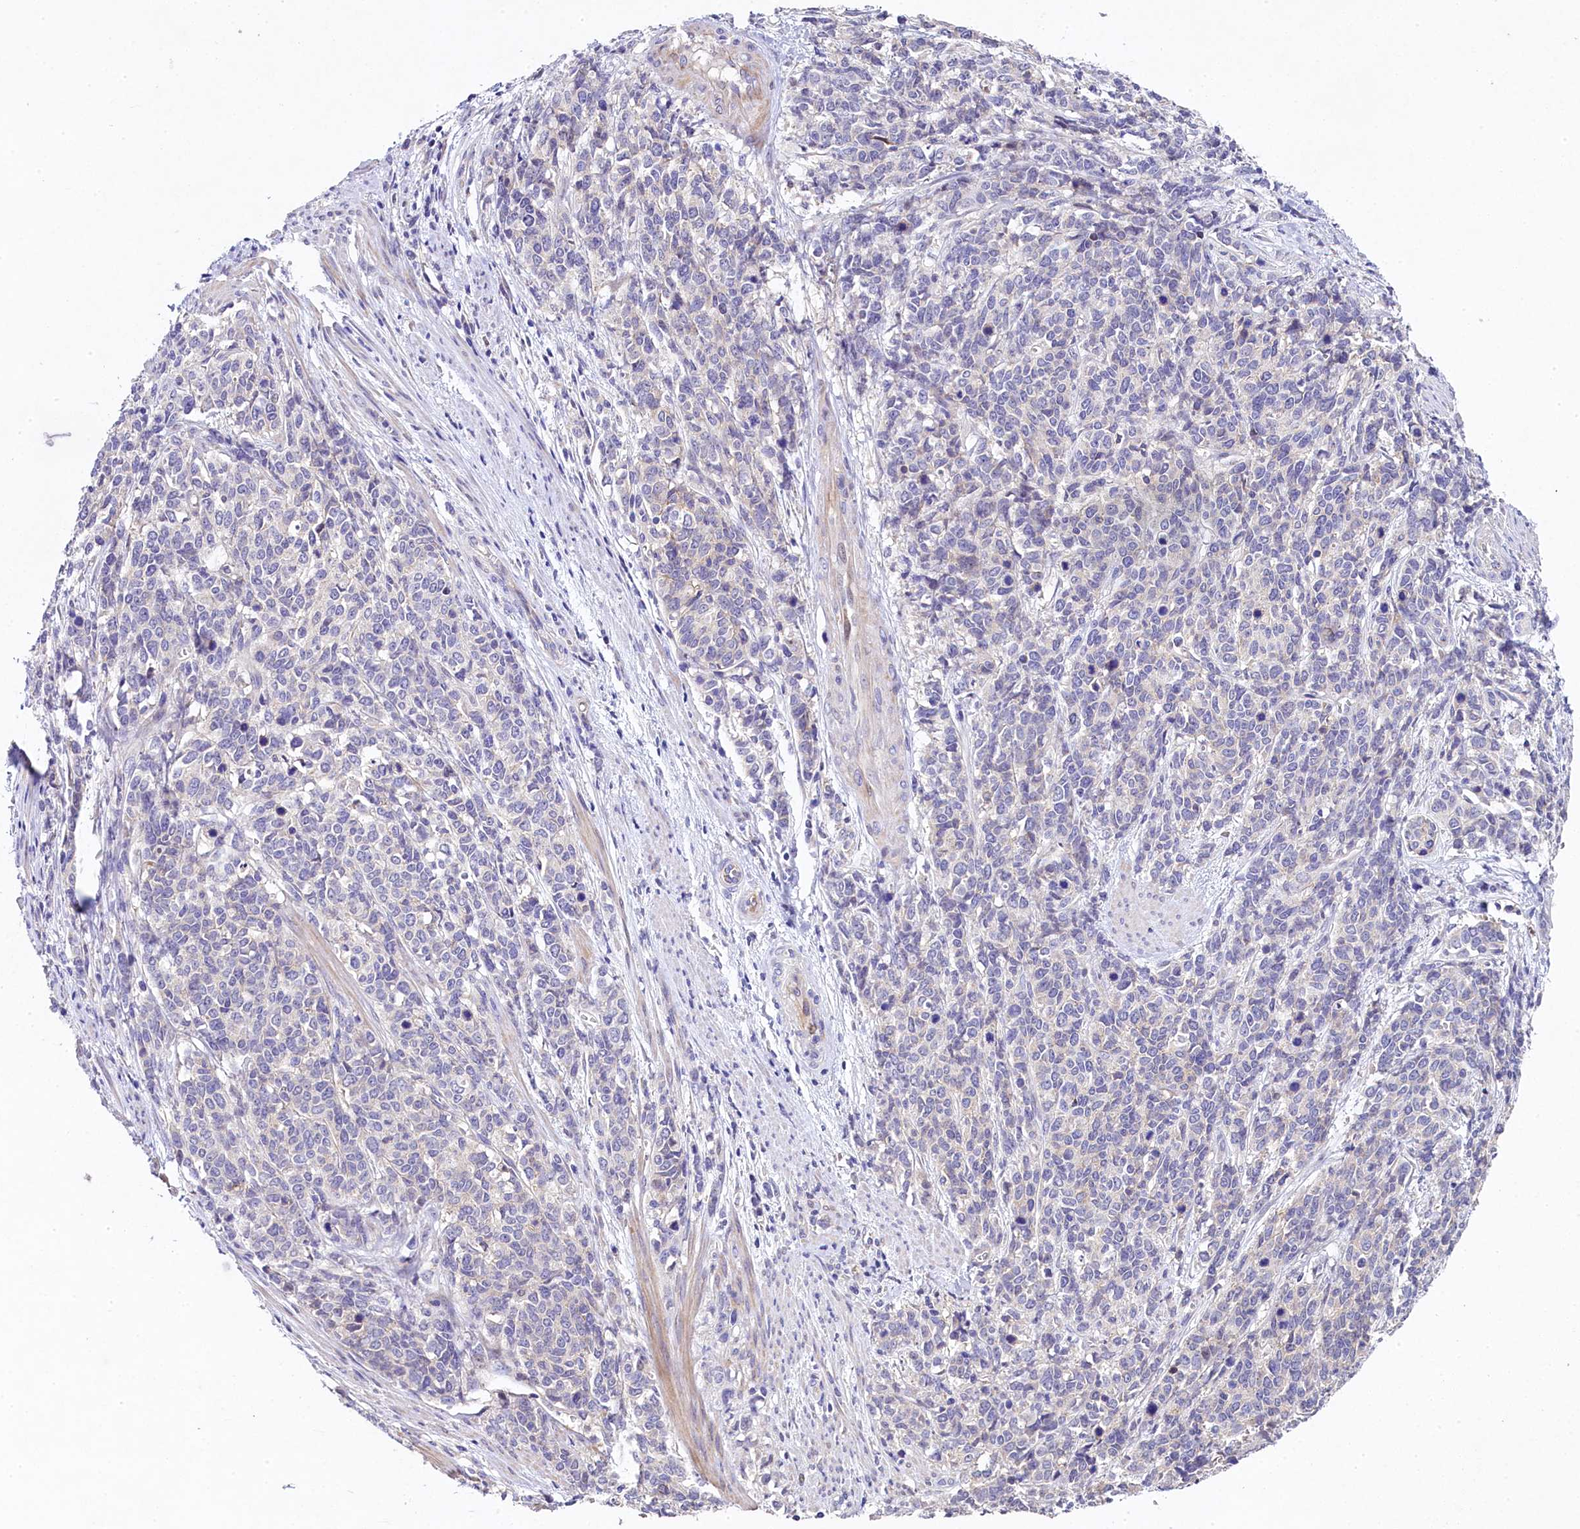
{"staining": {"intensity": "negative", "quantity": "none", "location": "none"}, "tissue": "cervical cancer", "cell_type": "Tumor cells", "image_type": "cancer", "snomed": [{"axis": "morphology", "description": "Squamous cell carcinoma, NOS"}, {"axis": "topography", "description": "Cervix"}], "caption": "The IHC histopathology image has no significant staining in tumor cells of cervical cancer (squamous cell carcinoma) tissue.", "gene": "FXYD6", "patient": {"sex": "female", "age": 60}}